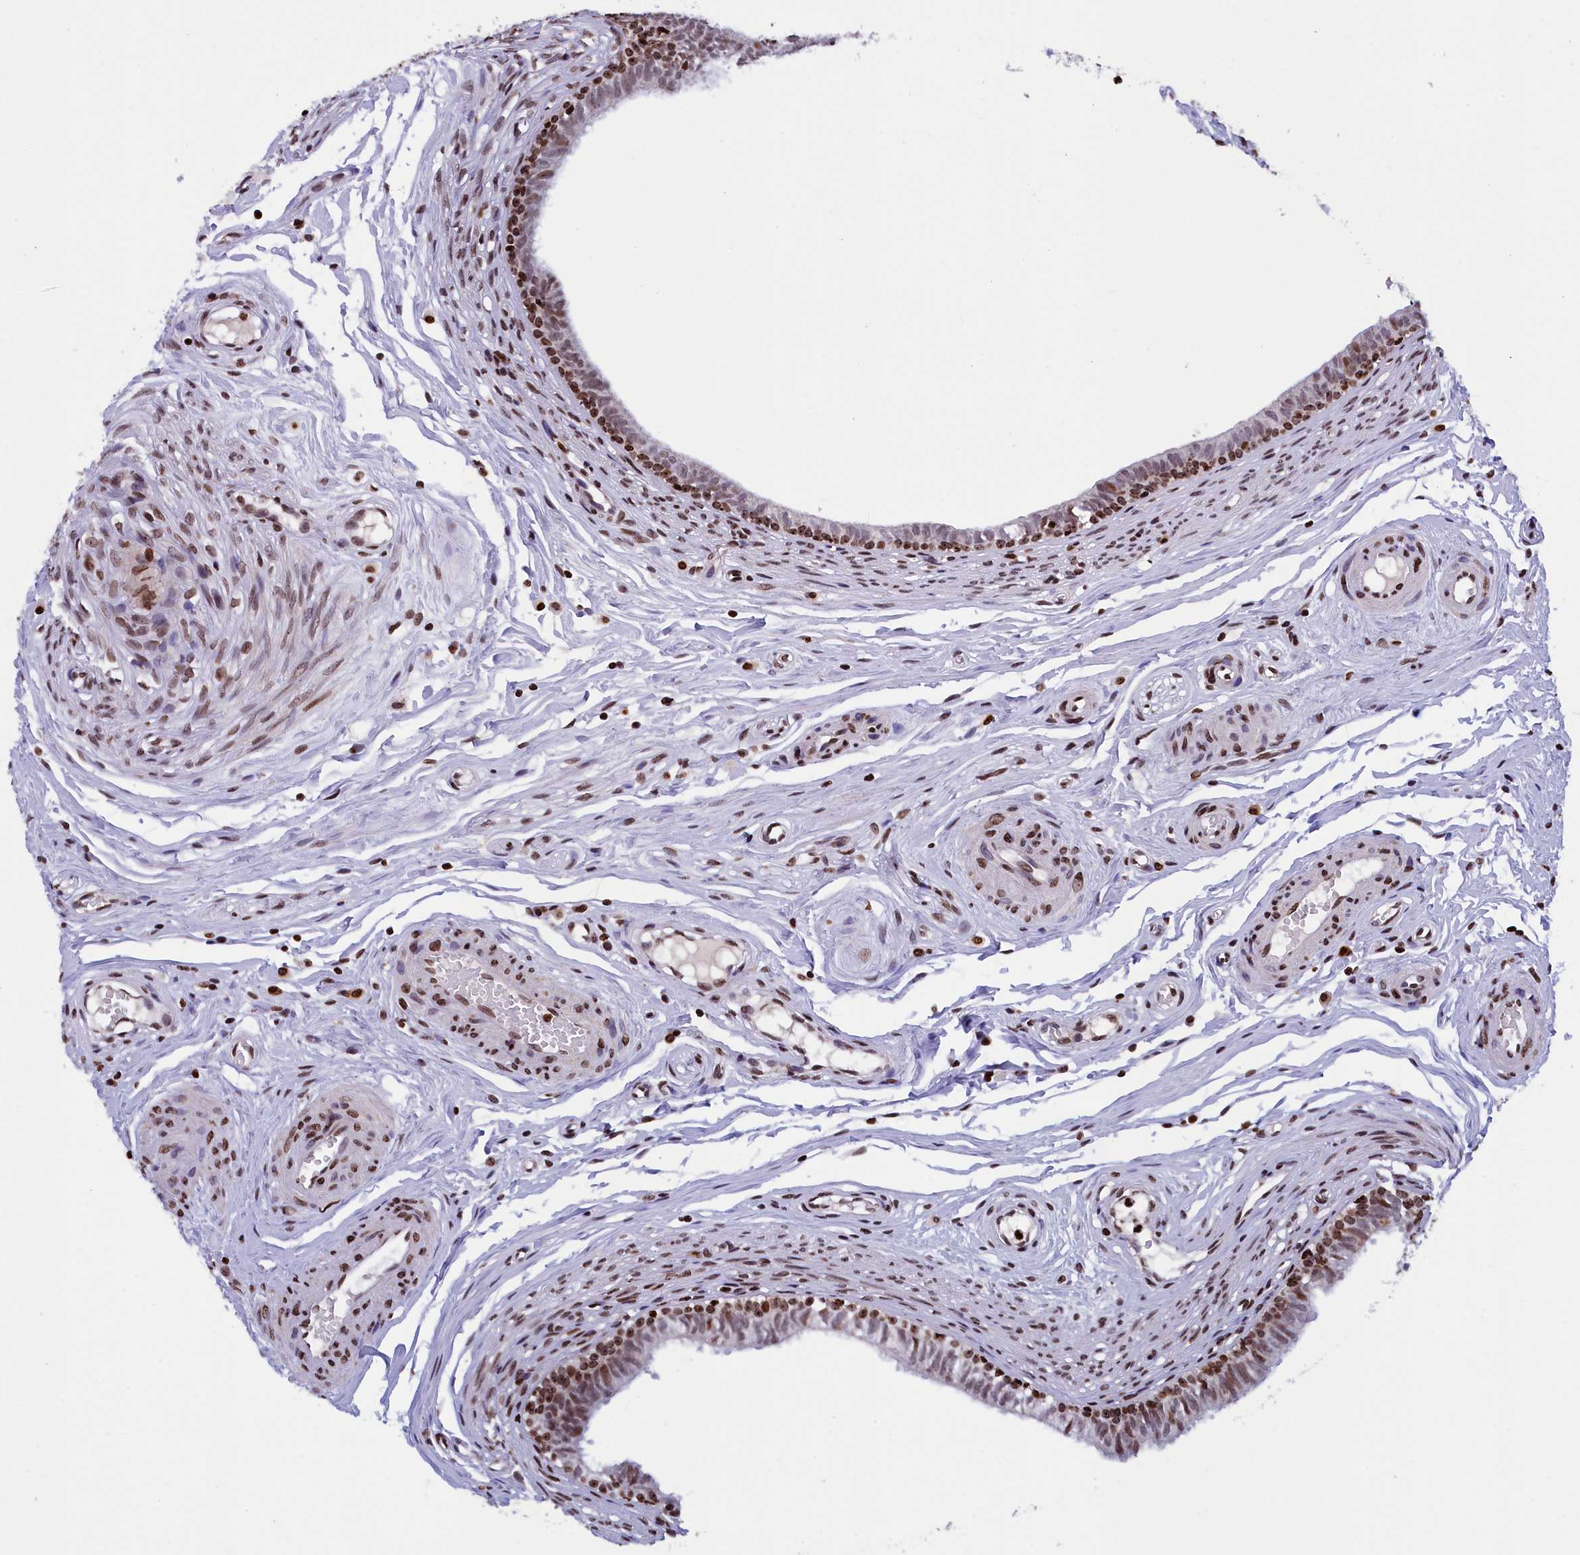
{"staining": {"intensity": "strong", "quantity": "<25%", "location": "nuclear"}, "tissue": "epididymis", "cell_type": "Glandular cells", "image_type": "normal", "snomed": [{"axis": "morphology", "description": "Normal tissue, NOS"}, {"axis": "topography", "description": "Epididymis, spermatic cord, NOS"}], "caption": "Immunohistochemistry of unremarkable human epididymis demonstrates medium levels of strong nuclear staining in about <25% of glandular cells.", "gene": "TIMM29", "patient": {"sex": "male", "age": 22}}